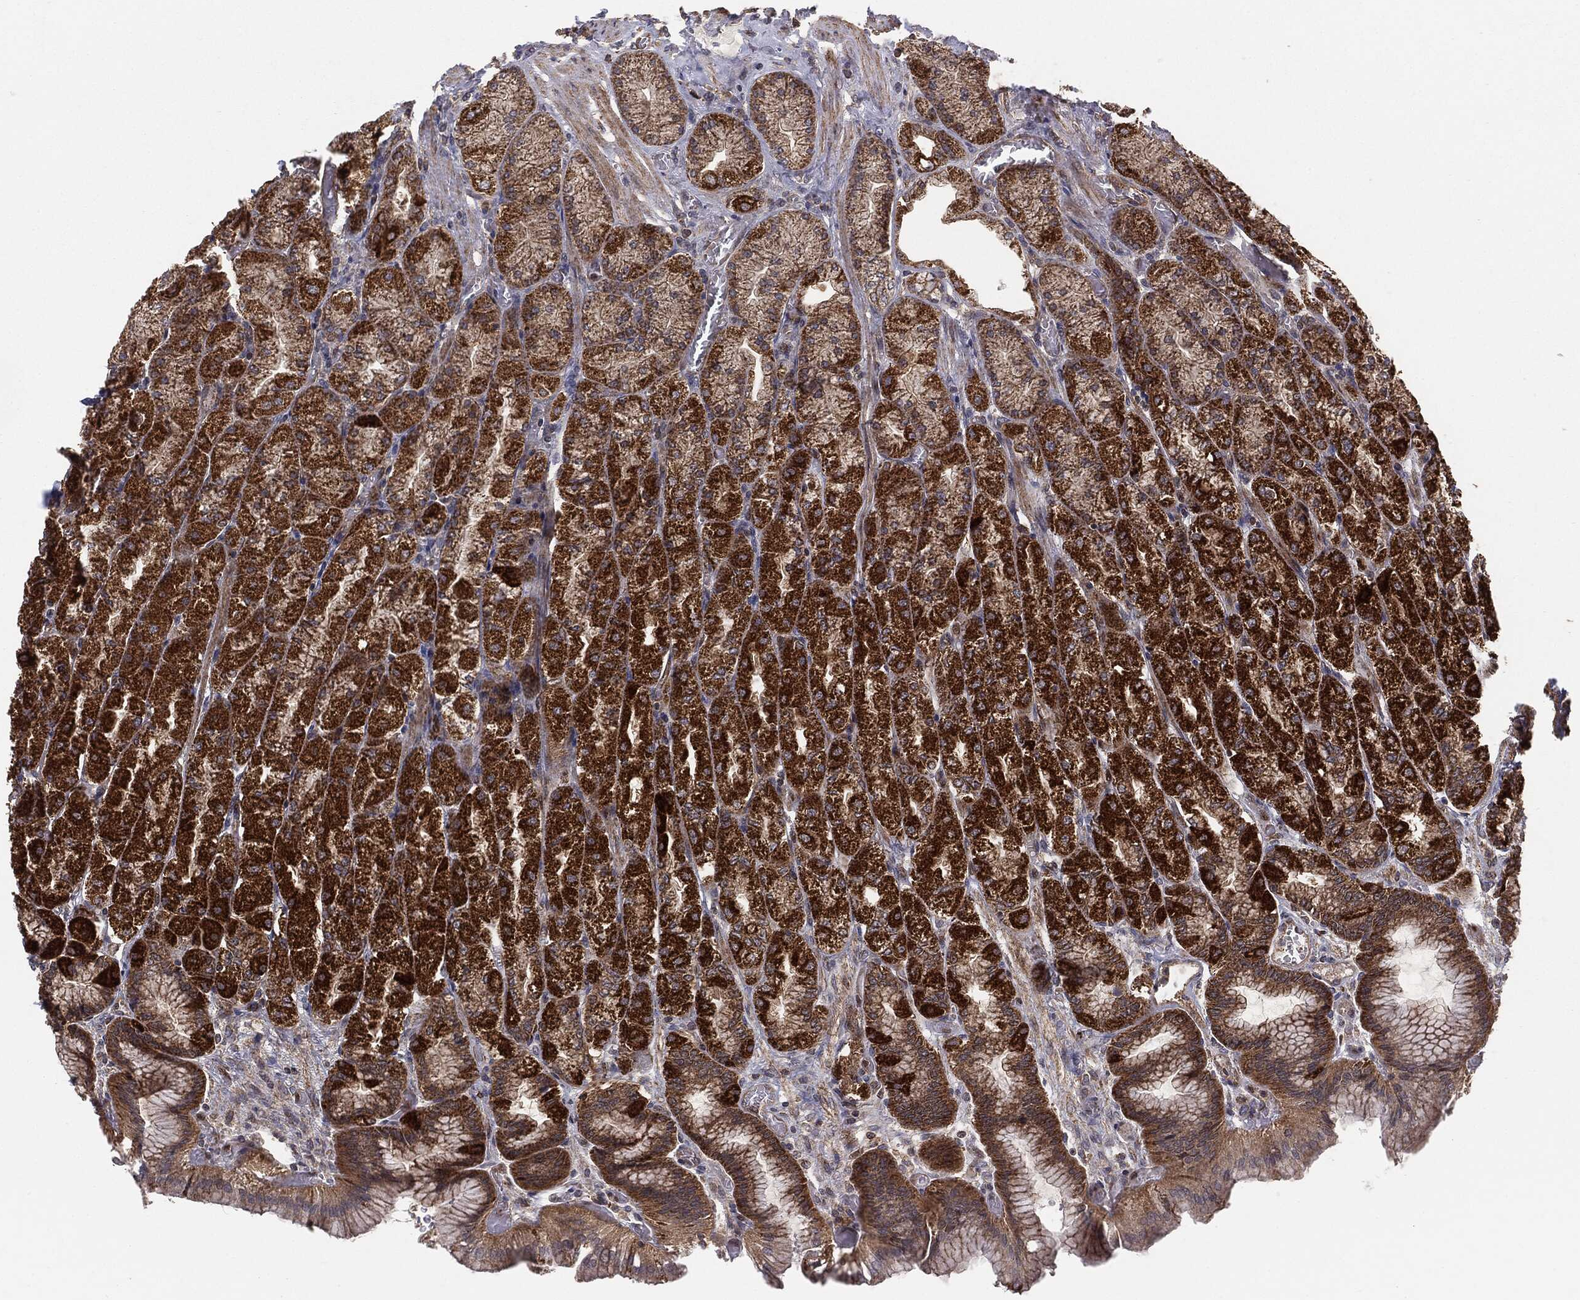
{"staining": {"intensity": "strong", "quantity": "25%-75%", "location": "cytoplasmic/membranous"}, "tissue": "stomach", "cell_type": "Glandular cells", "image_type": "normal", "snomed": [{"axis": "morphology", "description": "Normal tissue, NOS"}, {"axis": "morphology", "description": "Adenocarcinoma, NOS"}, {"axis": "morphology", "description": "Adenocarcinoma, High grade"}, {"axis": "topography", "description": "Stomach, upper"}, {"axis": "topography", "description": "Stomach"}], "caption": "Immunohistochemical staining of benign human stomach shows strong cytoplasmic/membranous protein positivity in approximately 25%-75% of glandular cells.", "gene": "MTOR", "patient": {"sex": "female", "age": 65}}